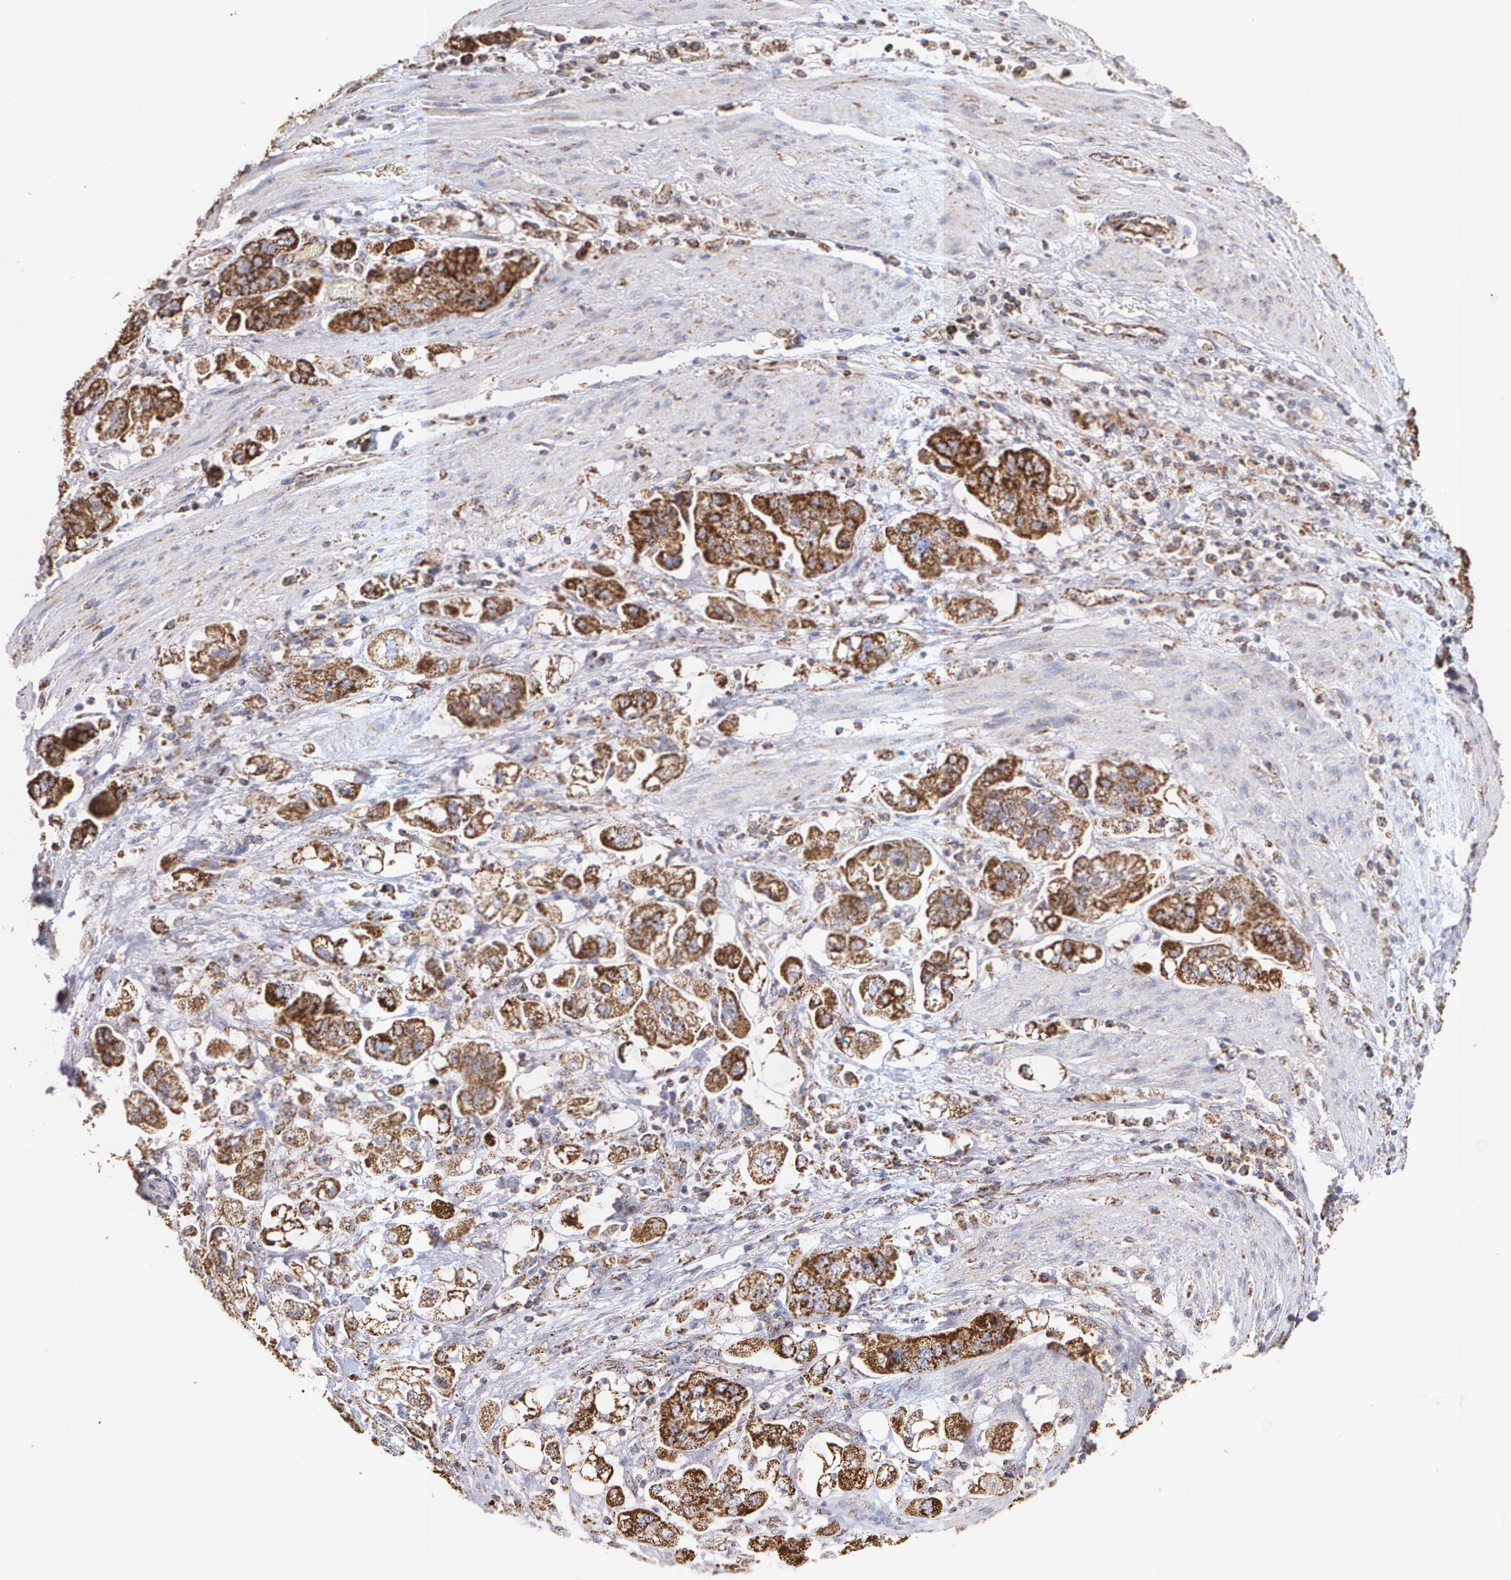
{"staining": {"intensity": "moderate", "quantity": ">75%", "location": "cytoplasmic/membranous"}, "tissue": "stomach cancer", "cell_type": "Tumor cells", "image_type": "cancer", "snomed": [{"axis": "morphology", "description": "Adenocarcinoma, NOS"}, {"axis": "topography", "description": "Stomach"}], "caption": "A brown stain labels moderate cytoplasmic/membranous positivity of a protein in human stomach adenocarcinoma tumor cells.", "gene": "HSPD1", "patient": {"sex": "male", "age": 62}}